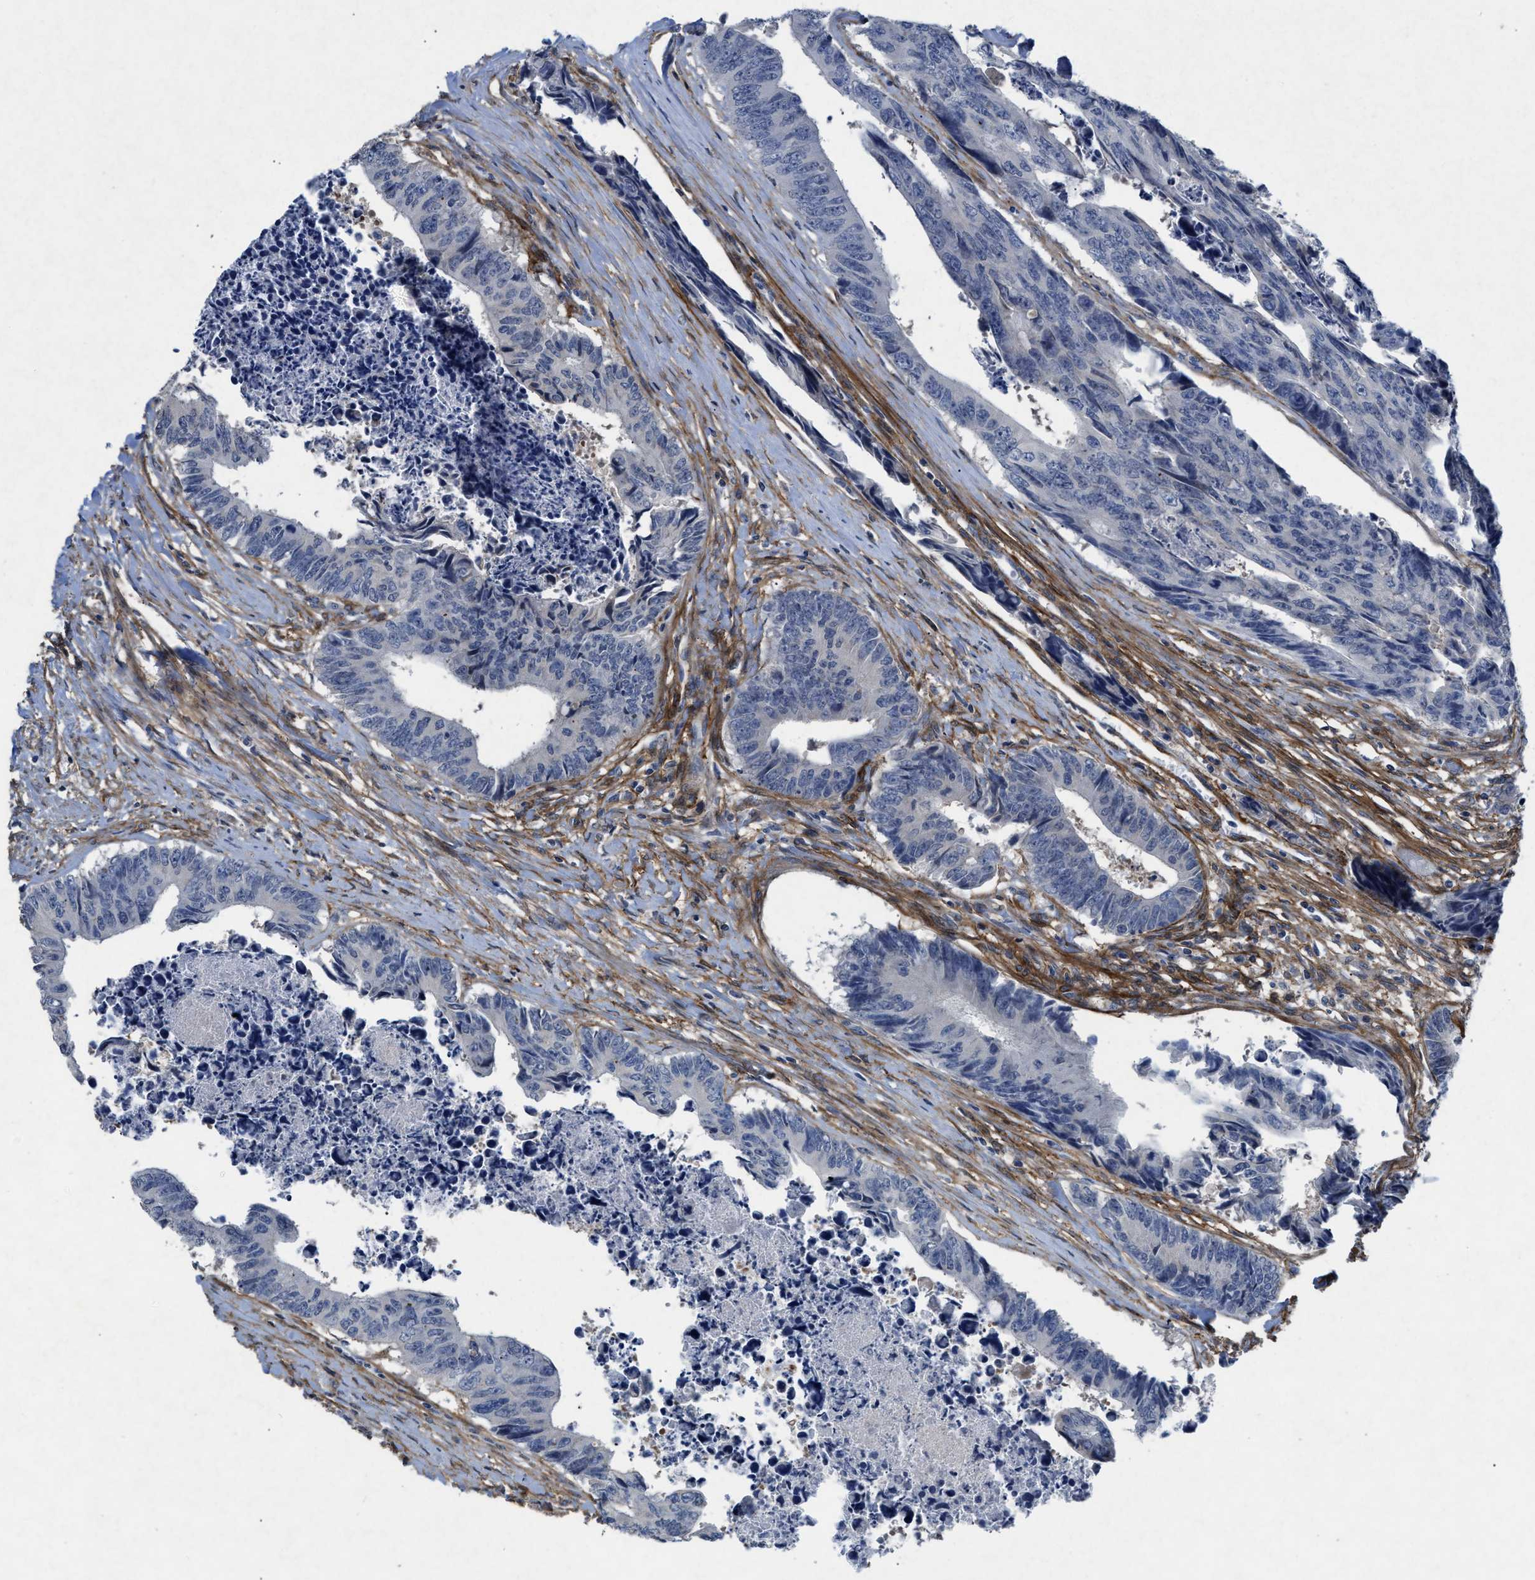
{"staining": {"intensity": "negative", "quantity": "none", "location": "none"}, "tissue": "colorectal cancer", "cell_type": "Tumor cells", "image_type": "cancer", "snomed": [{"axis": "morphology", "description": "Adenocarcinoma, NOS"}, {"axis": "topography", "description": "Rectum"}], "caption": "Colorectal cancer was stained to show a protein in brown. There is no significant expression in tumor cells. (Immunohistochemistry, brightfield microscopy, high magnification).", "gene": "PDGFRA", "patient": {"sex": "male", "age": 84}}